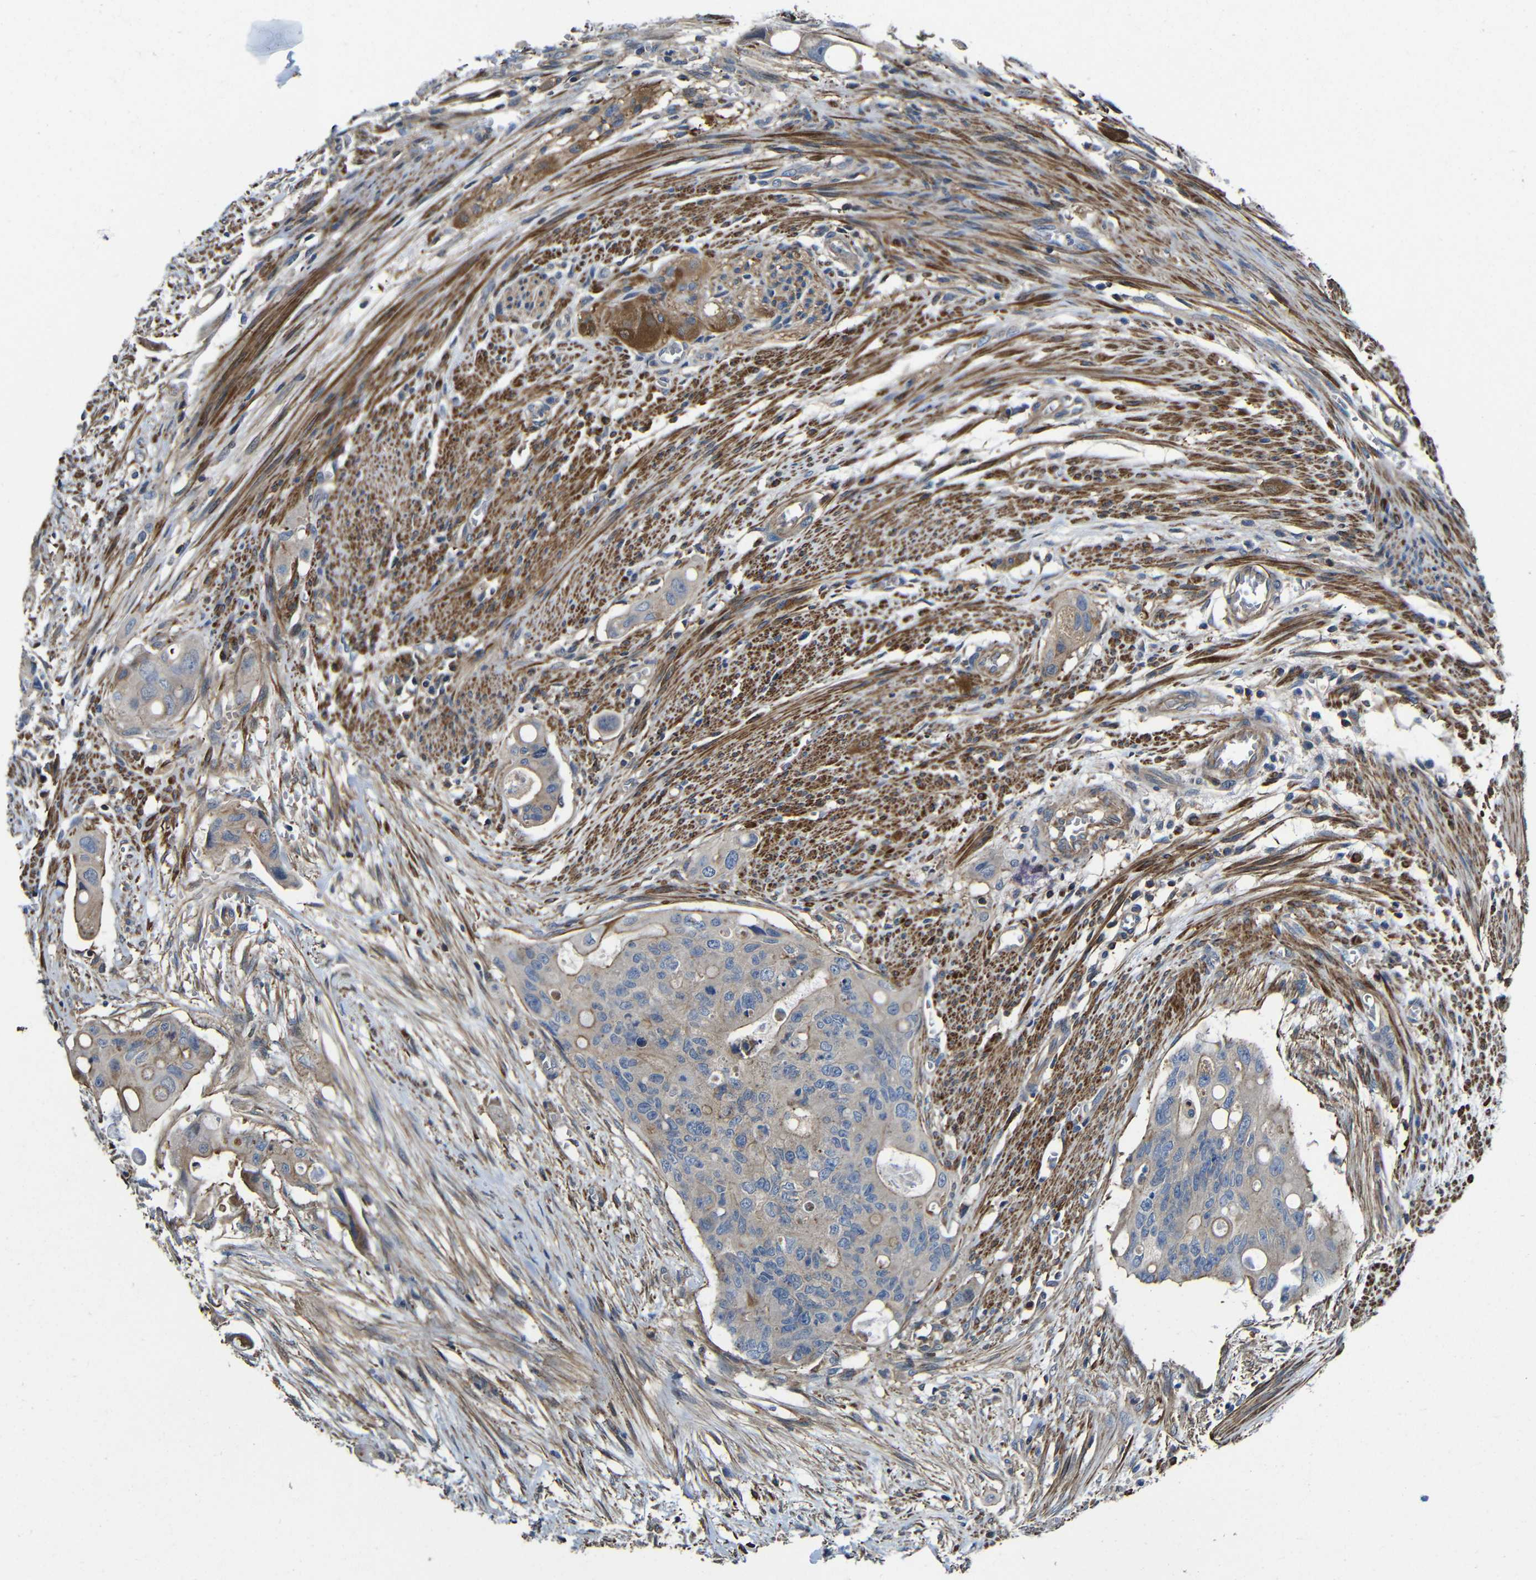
{"staining": {"intensity": "weak", "quantity": ">75%", "location": "cytoplasmic/membranous"}, "tissue": "colorectal cancer", "cell_type": "Tumor cells", "image_type": "cancer", "snomed": [{"axis": "morphology", "description": "Adenocarcinoma, NOS"}, {"axis": "topography", "description": "Colon"}], "caption": "A brown stain shows weak cytoplasmic/membranous positivity of a protein in human adenocarcinoma (colorectal) tumor cells. (DAB = brown stain, brightfield microscopy at high magnification).", "gene": "GDI1", "patient": {"sex": "female", "age": 57}}